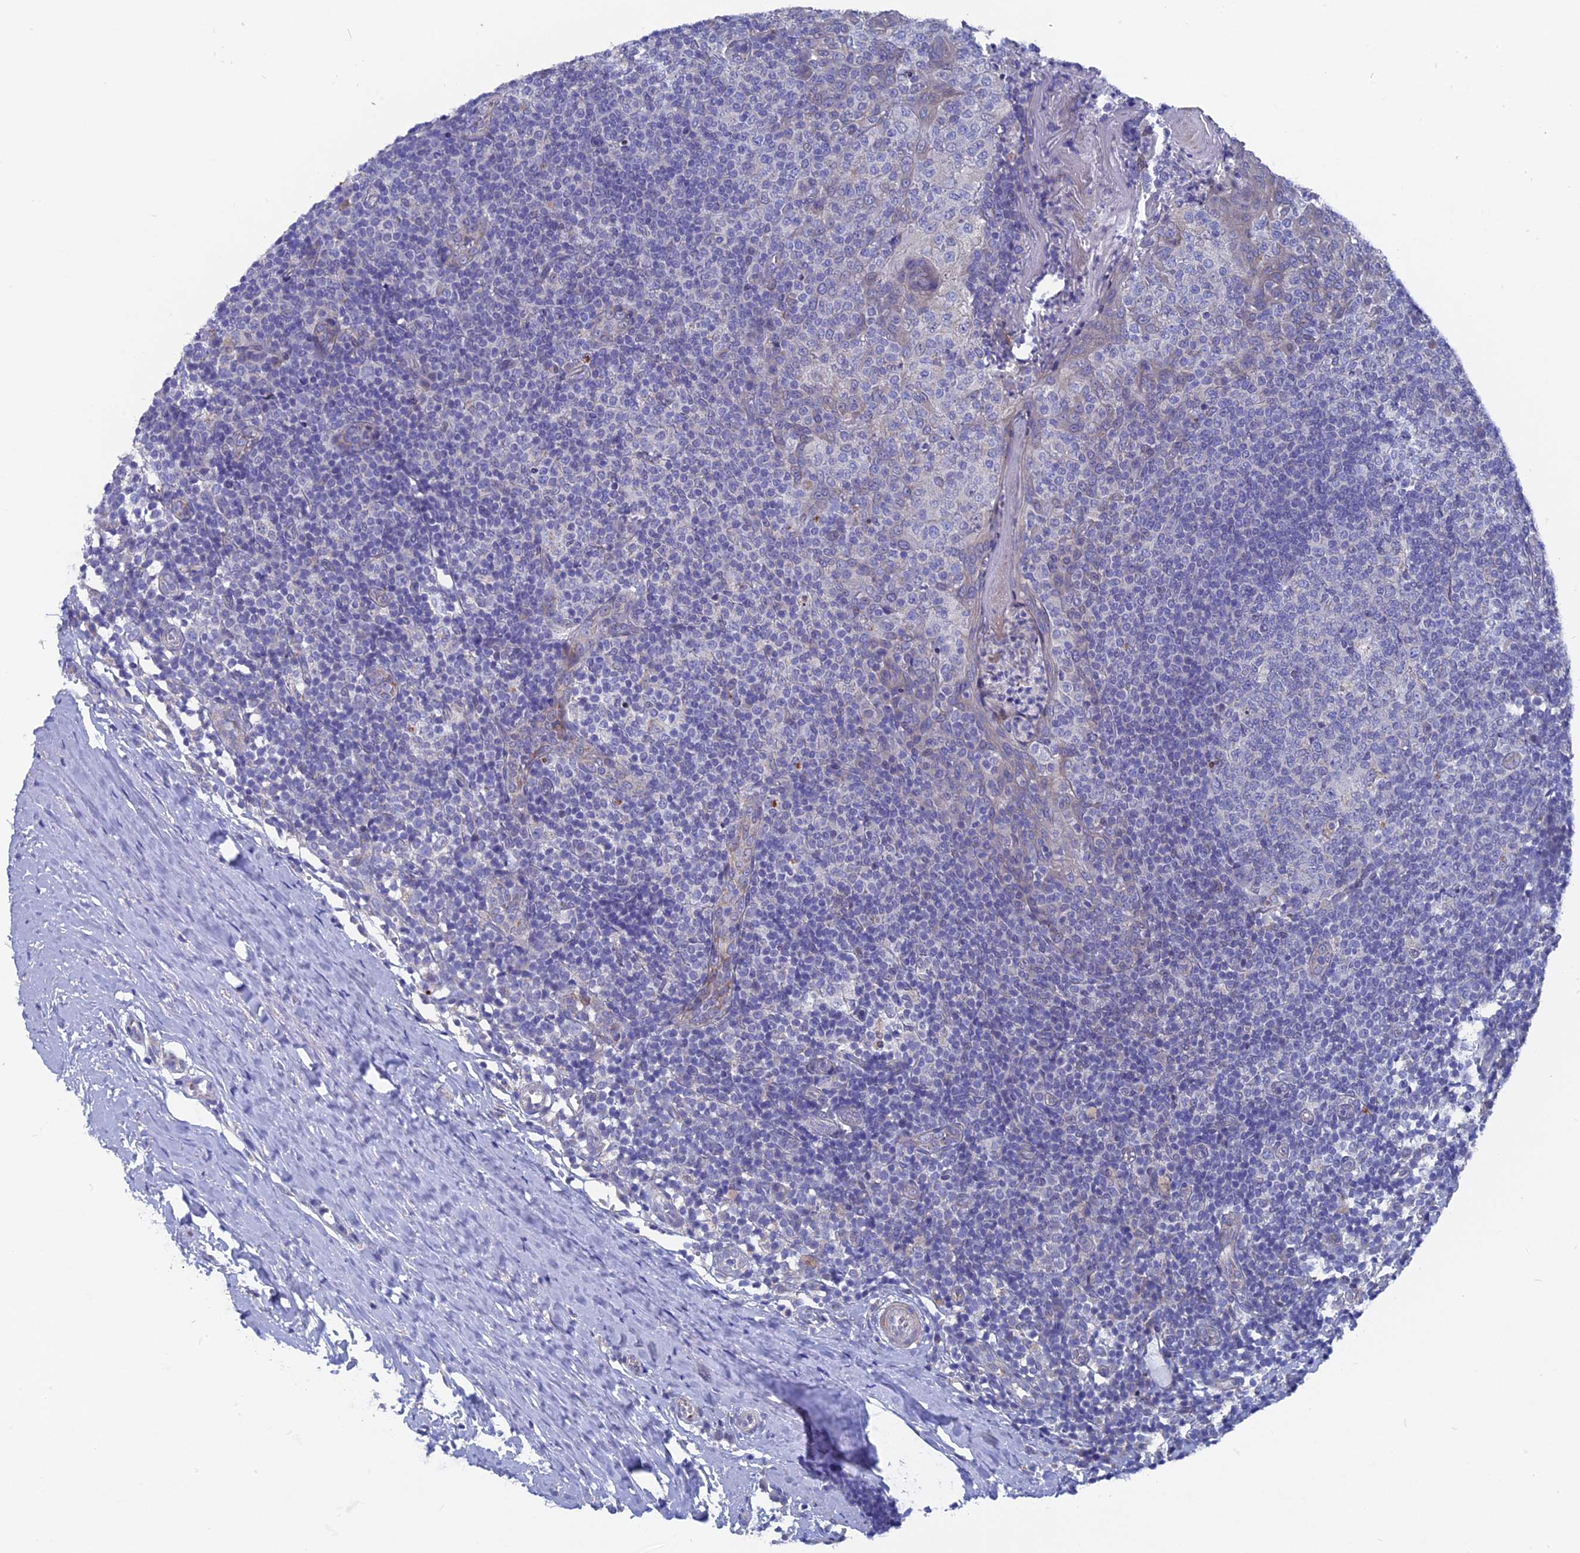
{"staining": {"intensity": "weak", "quantity": "<25%", "location": "cytoplasmic/membranous,nuclear"}, "tissue": "tonsil", "cell_type": "Germinal center cells", "image_type": "normal", "snomed": [{"axis": "morphology", "description": "Normal tissue, NOS"}, {"axis": "topography", "description": "Tonsil"}], "caption": "An immunohistochemistry photomicrograph of benign tonsil is shown. There is no staining in germinal center cells of tonsil. (DAB (3,3'-diaminobenzidine) immunohistochemistry (IHC) visualized using brightfield microscopy, high magnification).", "gene": "AK4P3", "patient": {"sex": "female", "age": 19}}